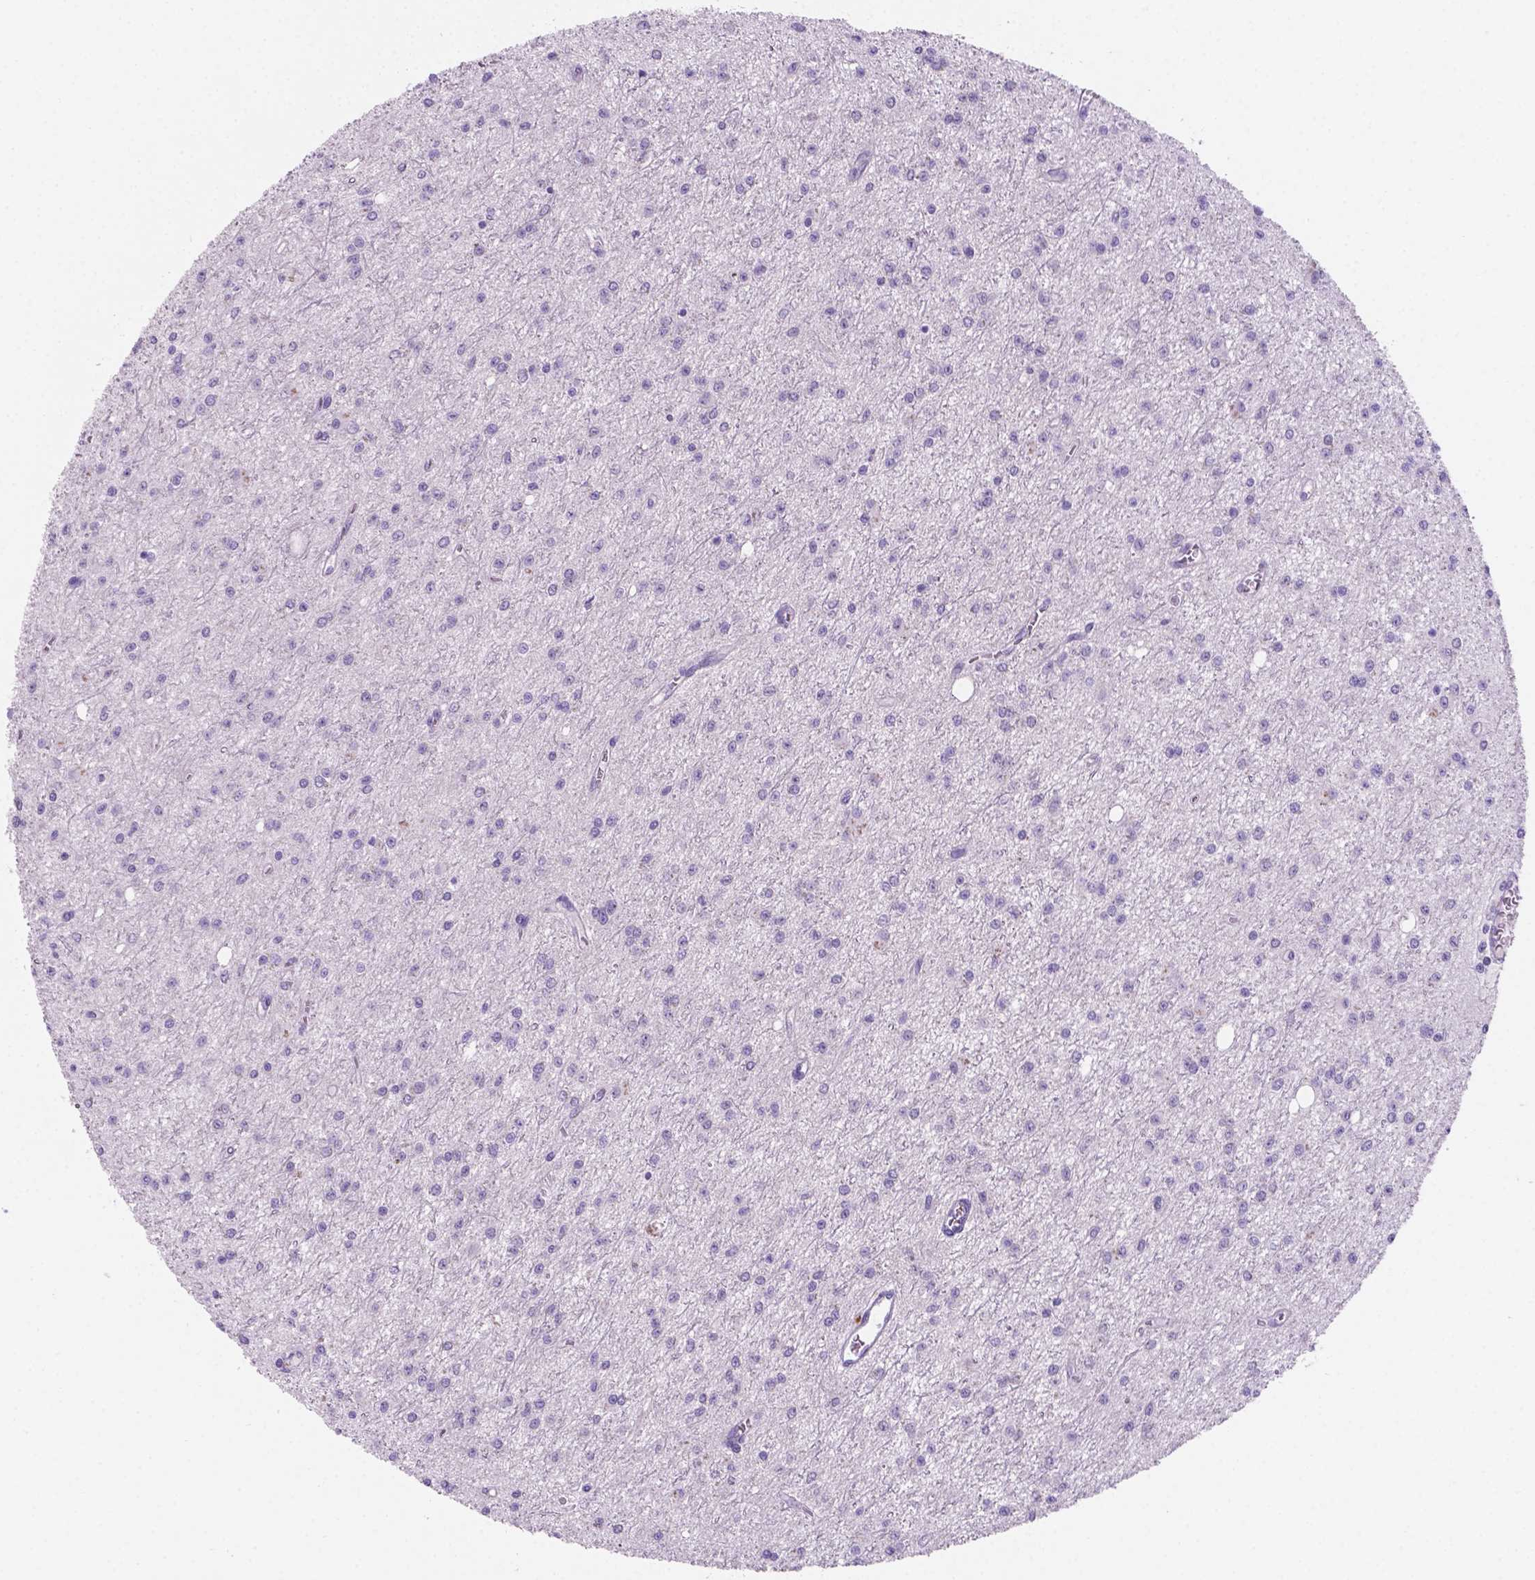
{"staining": {"intensity": "negative", "quantity": "none", "location": "none"}, "tissue": "glioma", "cell_type": "Tumor cells", "image_type": "cancer", "snomed": [{"axis": "morphology", "description": "Glioma, malignant, Low grade"}, {"axis": "topography", "description": "Brain"}], "caption": "There is no significant staining in tumor cells of malignant low-grade glioma.", "gene": "EBLN2", "patient": {"sex": "female", "age": 45}}